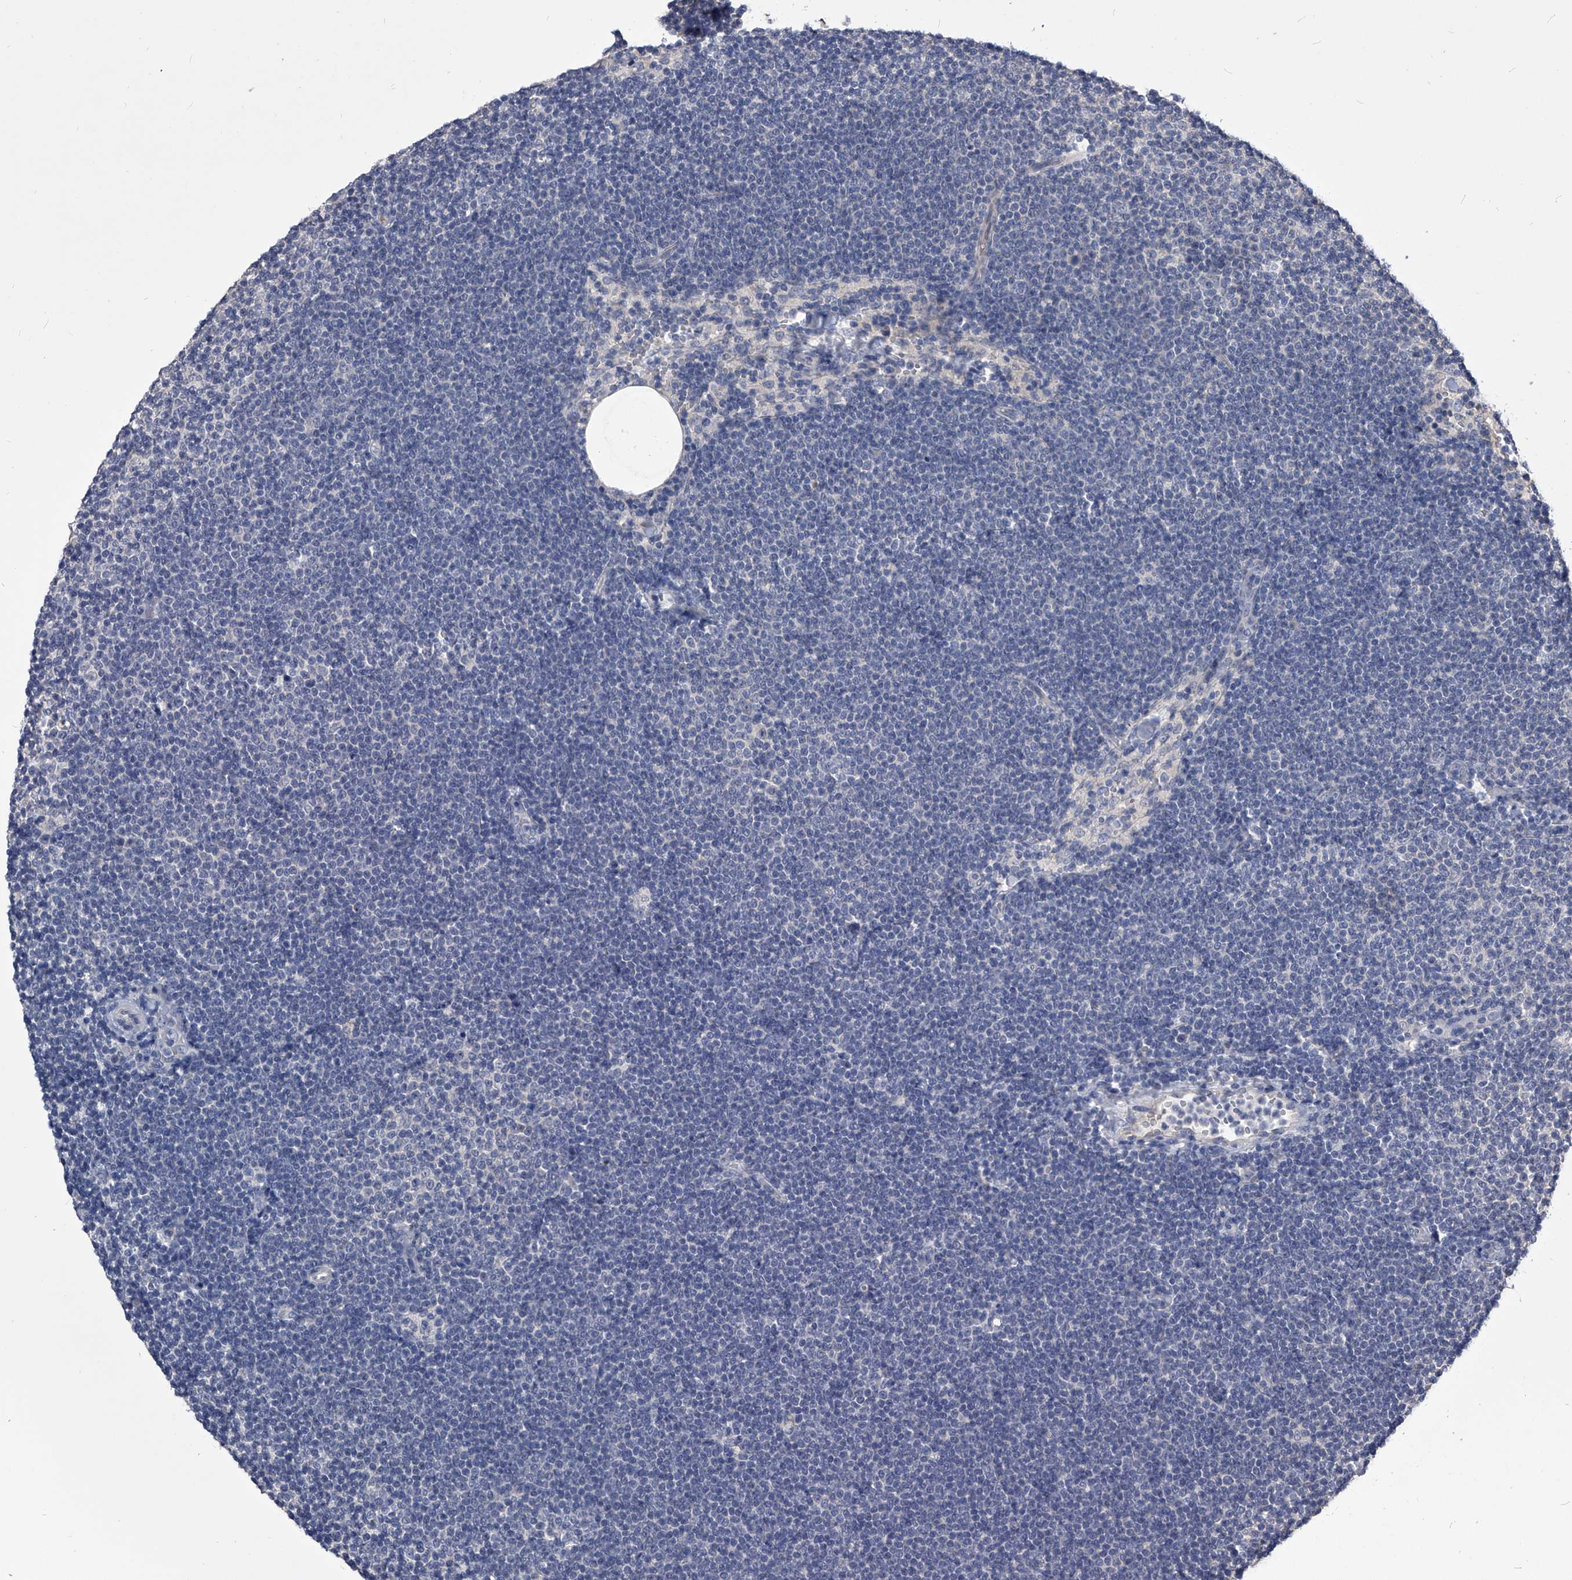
{"staining": {"intensity": "negative", "quantity": "none", "location": "none"}, "tissue": "lymphoma", "cell_type": "Tumor cells", "image_type": "cancer", "snomed": [{"axis": "morphology", "description": "Malignant lymphoma, non-Hodgkin's type, Low grade"}, {"axis": "topography", "description": "Lymph node"}], "caption": "Immunohistochemistry (IHC) micrograph of neoplastic tissue: lymphoma stained with DAB shows no significant protein expression in tumor cells.", "gene": "MDN1", "patient": {"sex": "female", "age": 53}}